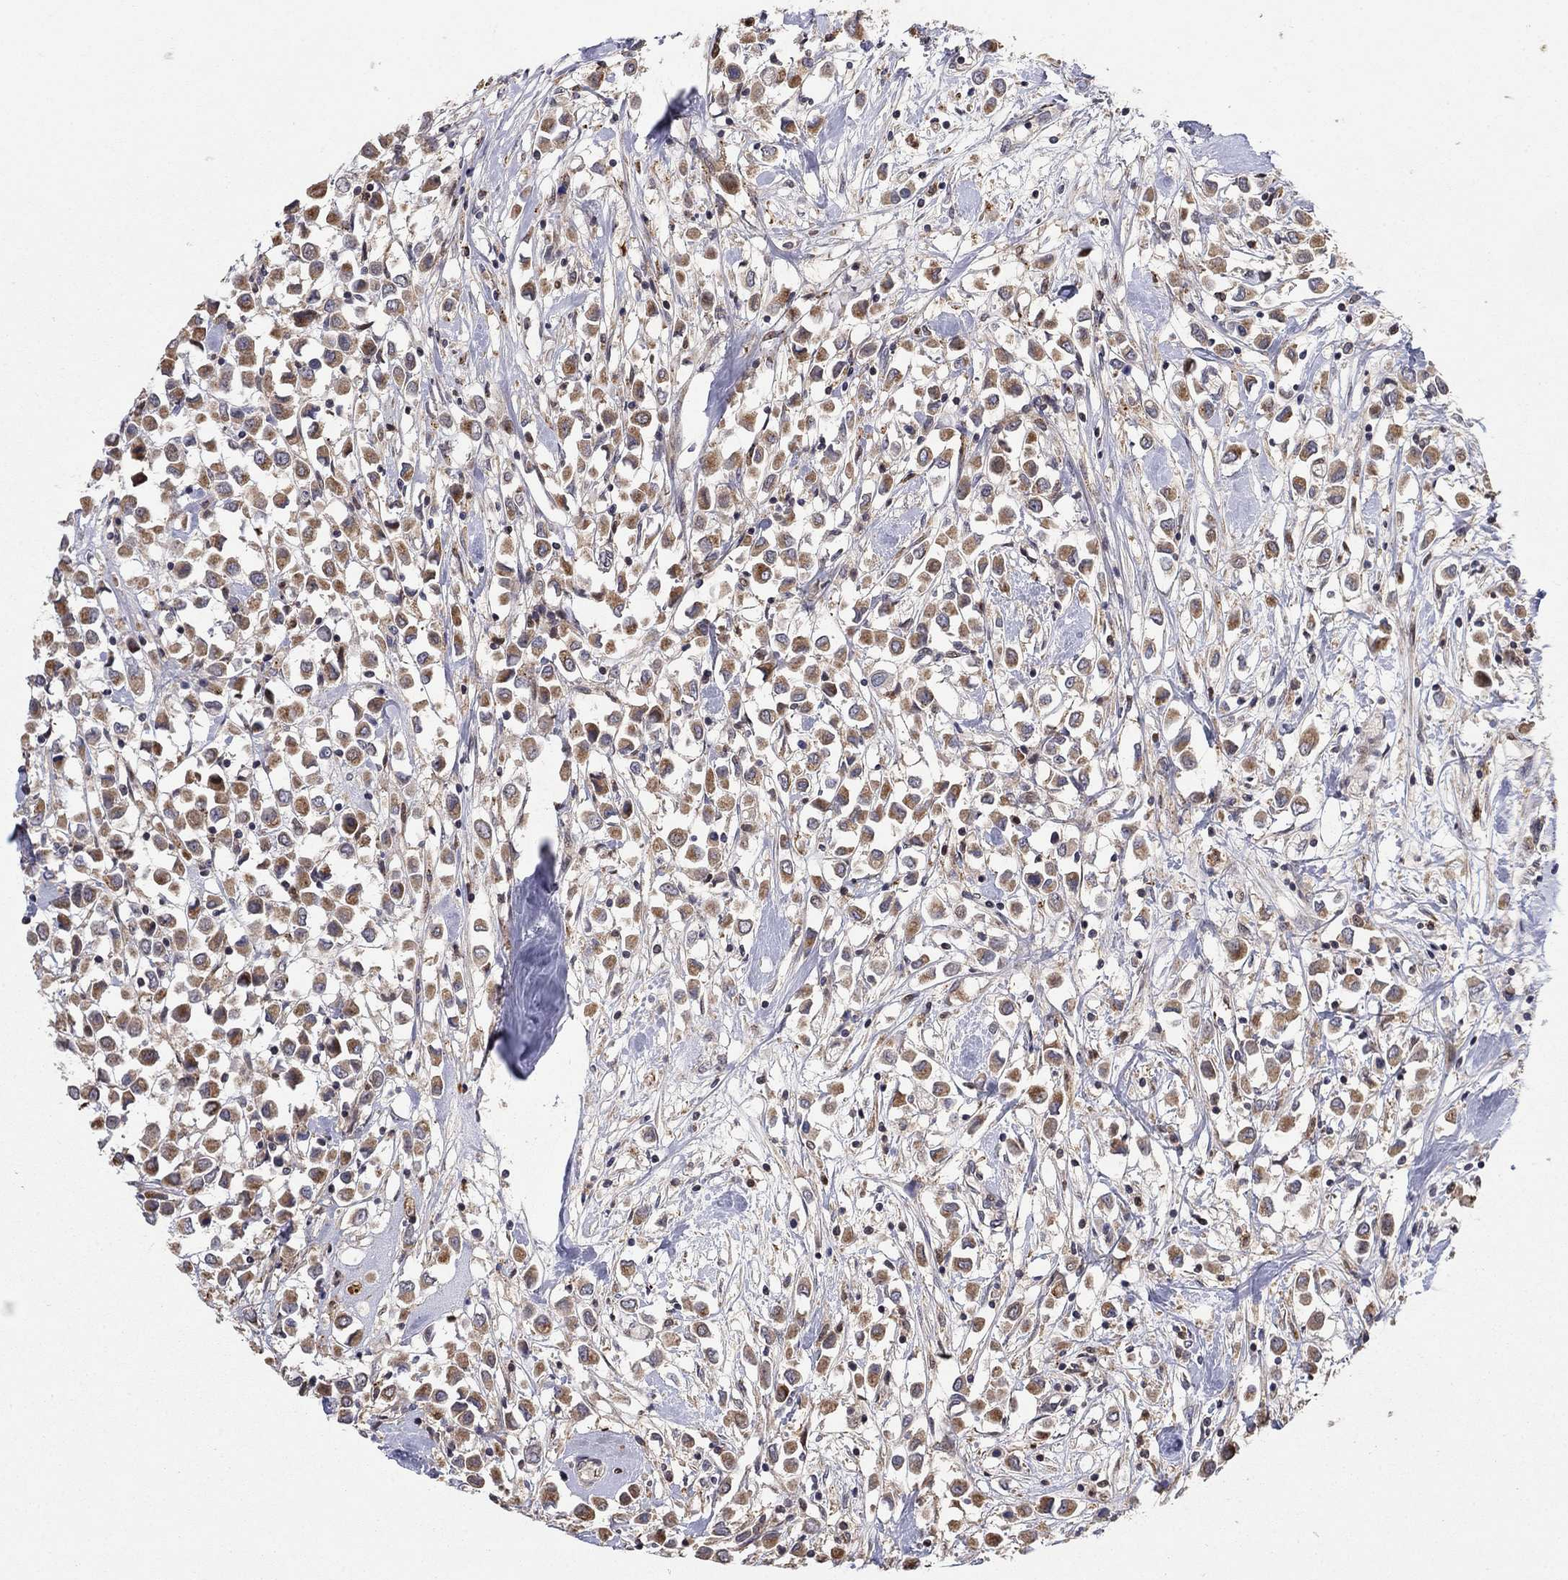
{"staining": {"intensity": "moderate", "quantity": ">75%", "location": "cytoplasmic/membranous"}, "tissue": "breast cancer", "cell_type": "Tumor cells", "image_type": "cancer", "snomed": [{"axis": "morphology", "description": "Duct carcinoma"}, {"axis": "topography", "description": "Breast"}], "caption": "Immunohistochemical staining of human breast cancer exhibits medium levels of moderate cytoplasmic/membranous protein positivity in approximately >75% of tumor cells.", "gene": "LPCAT4", "patient": {"sex": "female", "age": 61}}